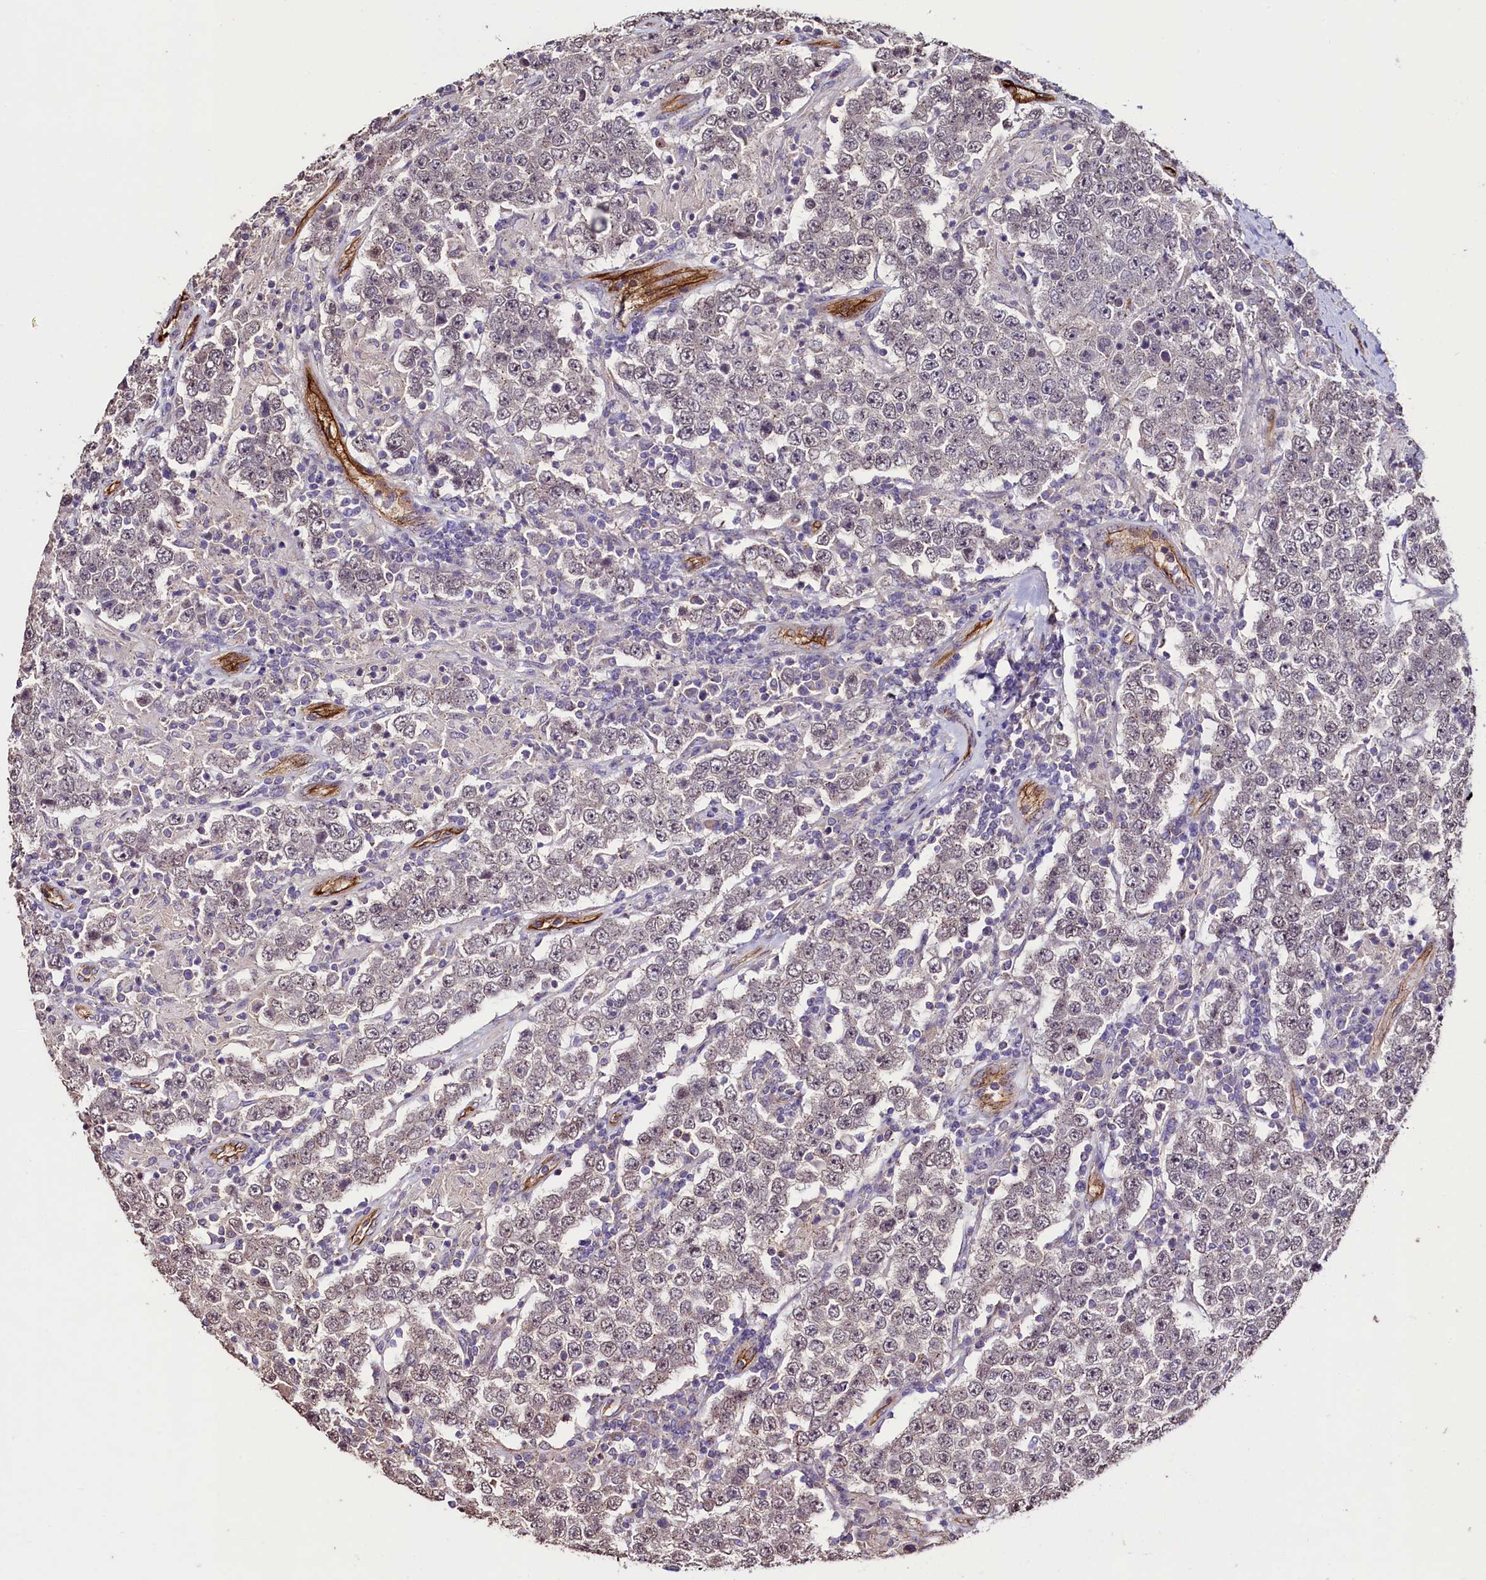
{"staining": {"intensity": "negative", "quantity": "none", "location": "none"}, "tissue": "testis cancer", "cell_type": "Tumor cells", "image_type": "cancer", "snomed": [{"axis": "morphology", "description": "Normal tissue, NOS"}, {"axis": "morphology", "description": "Urothelial carcinoma, High grade"}, {"axis": "morphology", "description": "Seminoma, NOS"}, {"axis": "morphology", "description": "Carcinoma, Embryonal, NOS"}, {"axis": "topography", "description": "Urinary bladder"}, {"axis": "topography", "description": "Testis"}], "caption": "This is an immunohistochemistry image of human testis cancer (seminoma). There is no staining in tumor cells.", "gene": "PALM", "patient": {"sex": "male", "age": 41}}